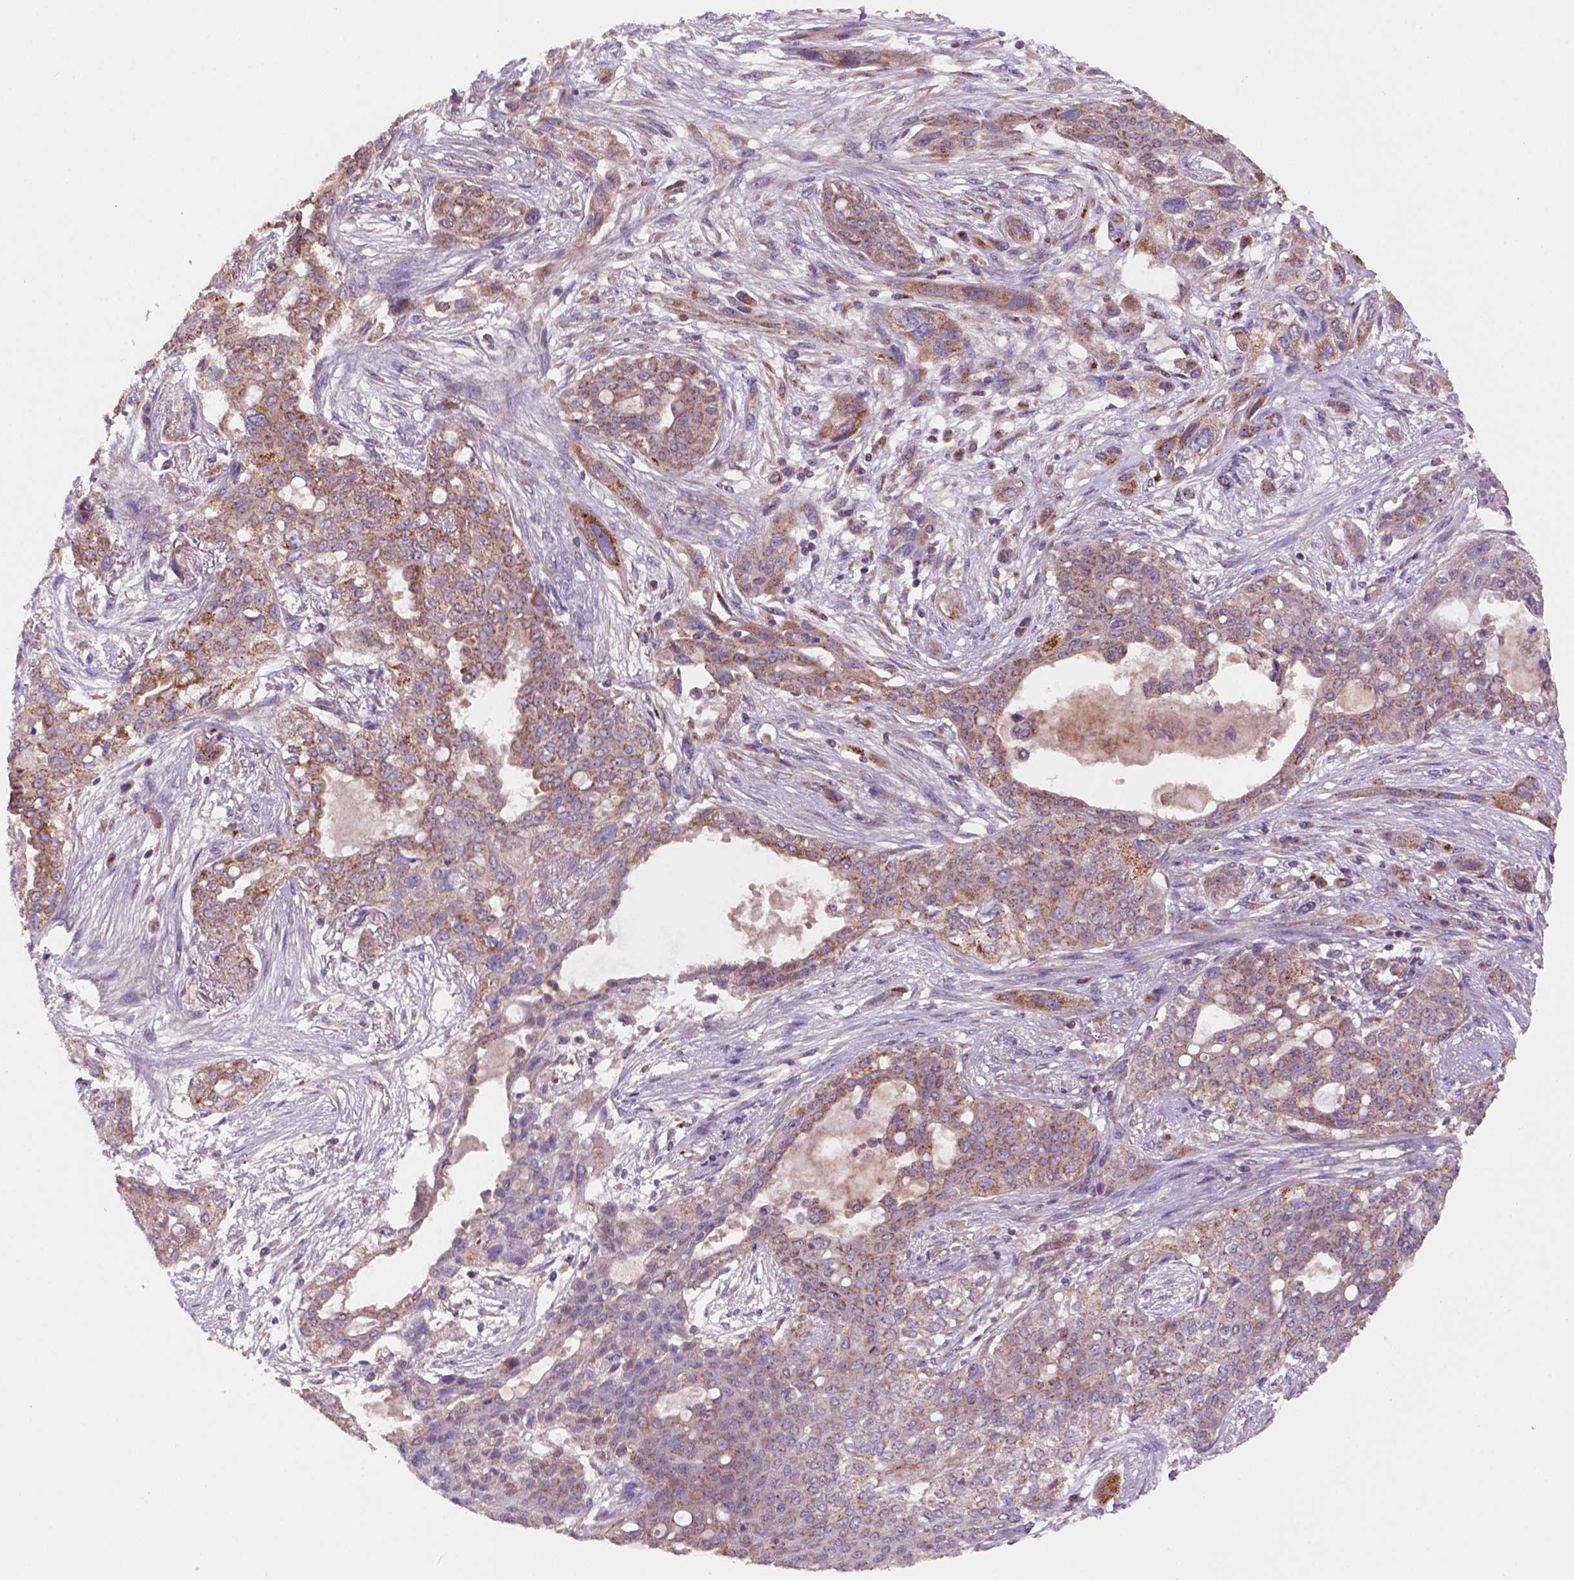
{"staining": {"intensity": "moderate", "quantity": "<25%", "location": "cytoplasmic/membranous"}, "tissue": "lung cancer", "cell_type": "Tumor cells", "image_type": "cancer", "snomed": [{"axis": "morphology", "description": "Squamous cell carcinoma, NOS"}, {"axis": "topography", "description": "Lung"}], "caption": "The histopathology image demonstrates immunohistochemical staining of squamous cell carcinoma (lung). There is moderate cytoplasmic/membranous expression is present in approximately <25% of tumor cells.", "gene": "WARS2", "patient": {"sex": "female", "age": 70}}